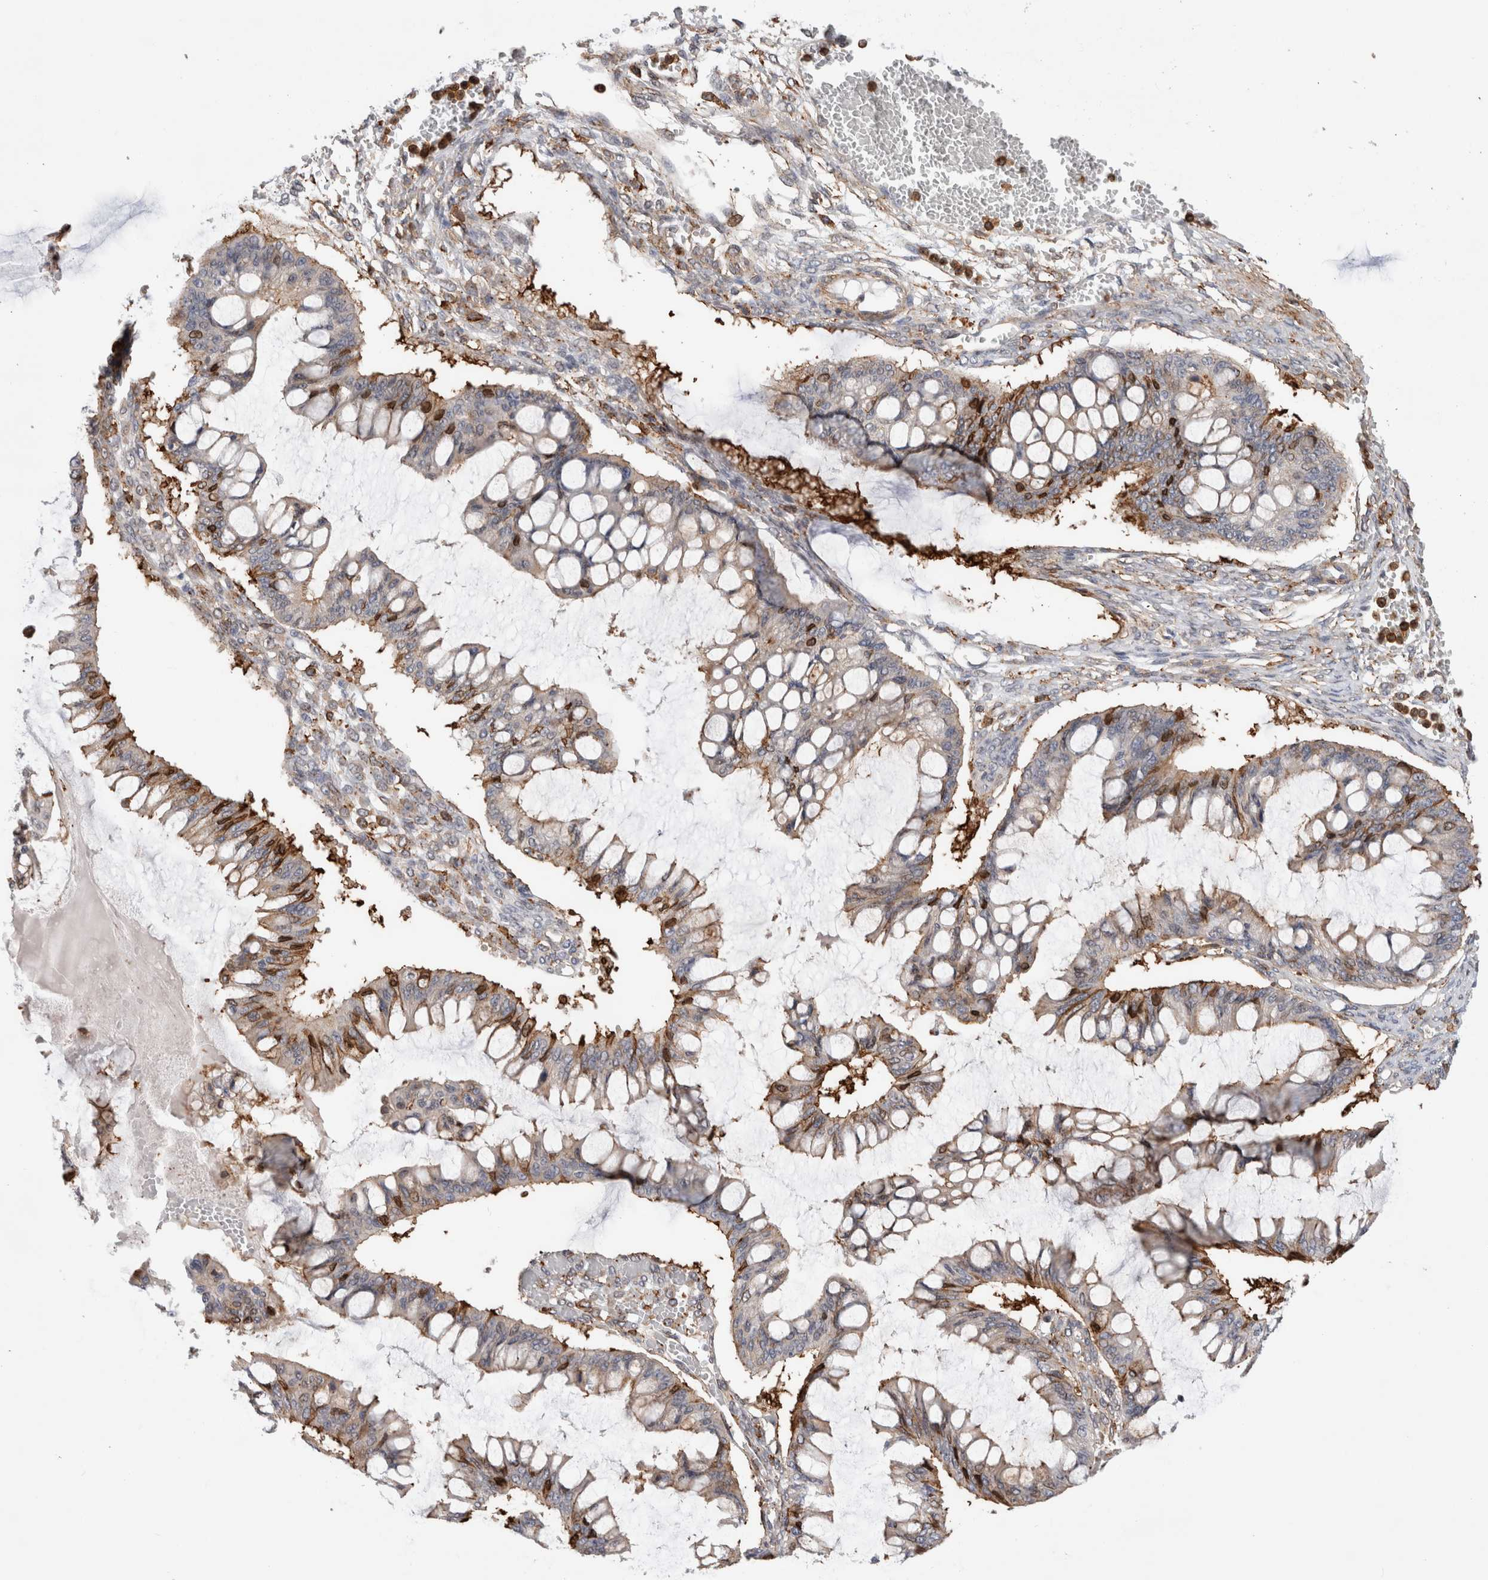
{"staining": {"intensity": "weak", "quantity": "<25%", "location": "cytoplasmic/membranous"}, "tissue": "ovarian cancer", "cell_type": "Tumor cells", "image_type": "cancer", "snomed": [{"axis": "morphology", "description": "Cystadenocarcinoma, mucinous, NOS"}, {"axis": "topography", "description": "Ovary"}], "caption": "Immunohistochemical staining of human mucinous cystadenocarcinoma (ovarian) shows no significant expression in tumor cells.", "gene": "CCDC88B", "patient": {"sex": "female", "age": 73}}